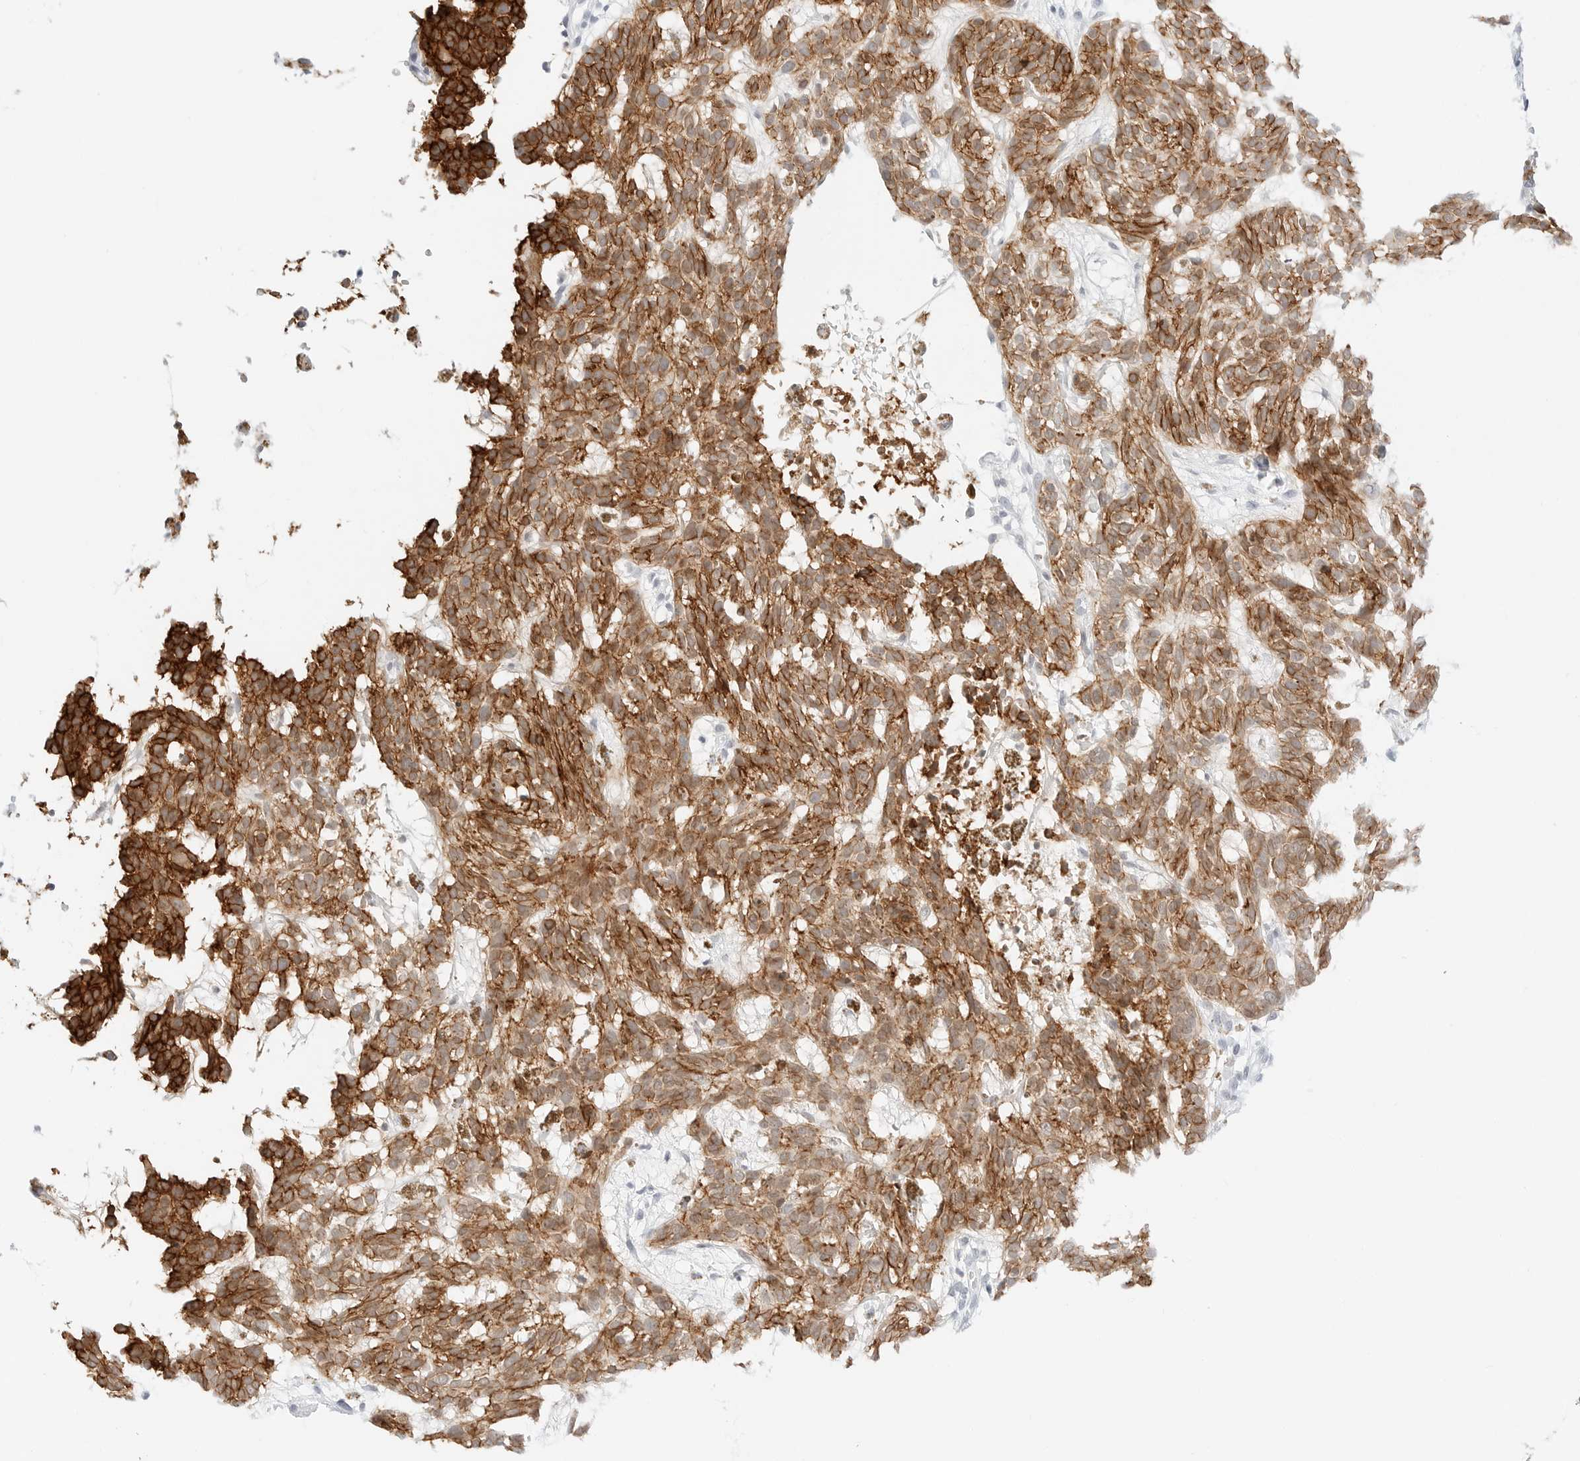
{"staining": {"intensity": "strong", "quantity": ">75%", "location": "cytoplasmic/membranous"}, "tissue": "skin cancer", "cell_type": "Tumor cells", "image_type": "cancer", "snomed": [{"axis": "morphology", "description": "Basal cell carcinoma"}, {"axis": "topography", "description": "Skin"}], "caption": "Human skin cancer (basal cell carcinoma) stained with a brown dye demonstrates strong cytoplasmic/membranous positive expression in about >75% of tumor cells.", "gene": "CDH1", "patient": {"sex": "male", "age": 85}}